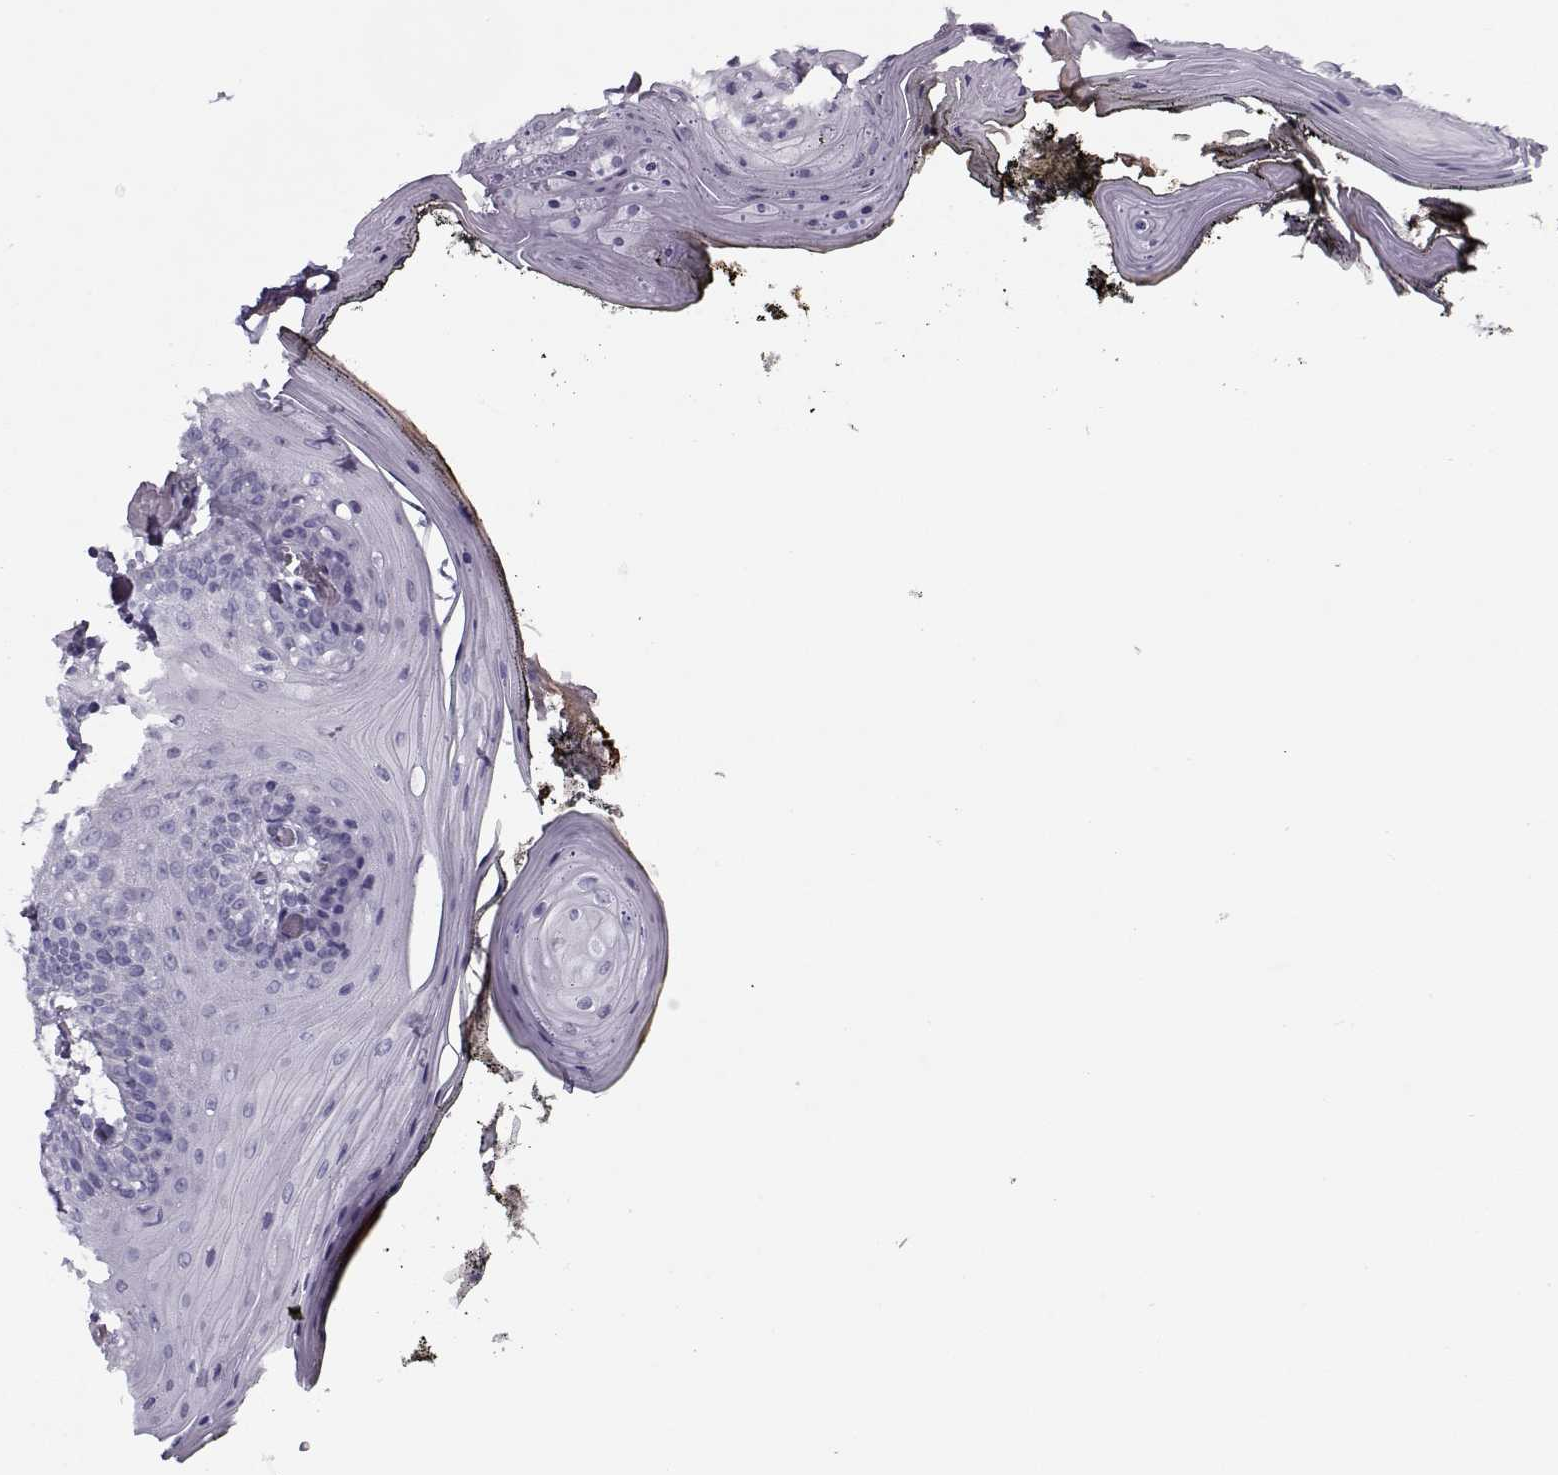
{"staining": {"intensity": "negative", "quantity": "none", "location": "none"}, "tissue": "oral mucosa", "cell_type": "Squamous epithelial cells", "image_type": "normal", "snomed": [{"axis": "morphology", "description": "Normal tissue, NOS"}, {"axis": "topography", "description": "Oral tissue"}], "caption": "A micrograph of oral mucosa stained for a protein reveals no brown staining in squamous epithelial cells. (DAB immunohistochemistry visualized using brightfield microscopy, high magnification).", "gene": "PP2D1", "patient": {"sex": "male", "age": 9}}